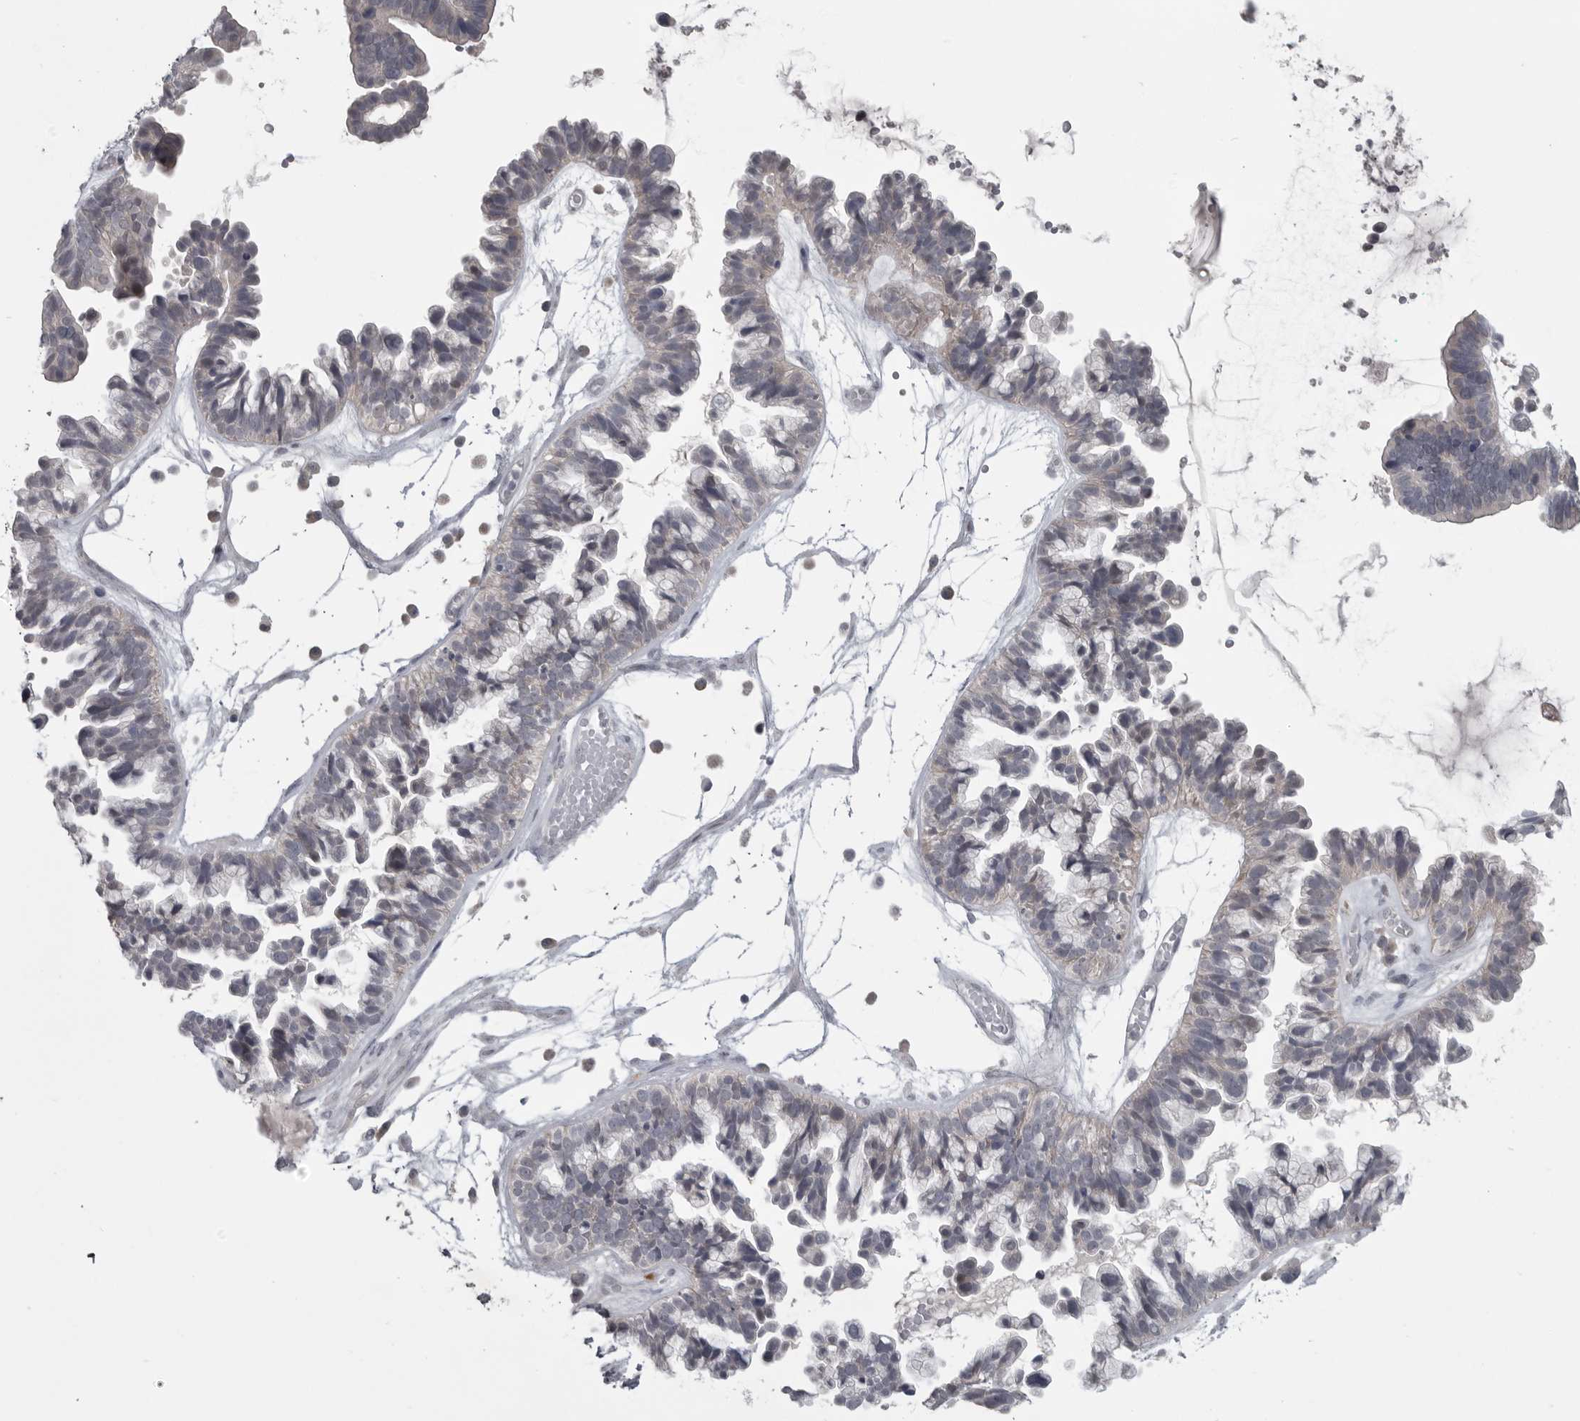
{"staining": {"intensity": "weak", "quantity": "<25%", "location": "cytoplasmic/membranous"}, "tissue": "ovarian cancer", "cell_type": "Tumor cells", "image_type": "cancer", "snomed": [{"axis": "morphology", "description": "Cystadenocarcinoma, serous, NOS"}, {"axis": "topography", "description": "Ovary"}], "caption": "Human ovarian serous cystadenocarcinoma stained for a protein using IHC displays no staining in tumor cells.", "gene": "PHF13", "patient": {"sex": "female", "age": 56}}